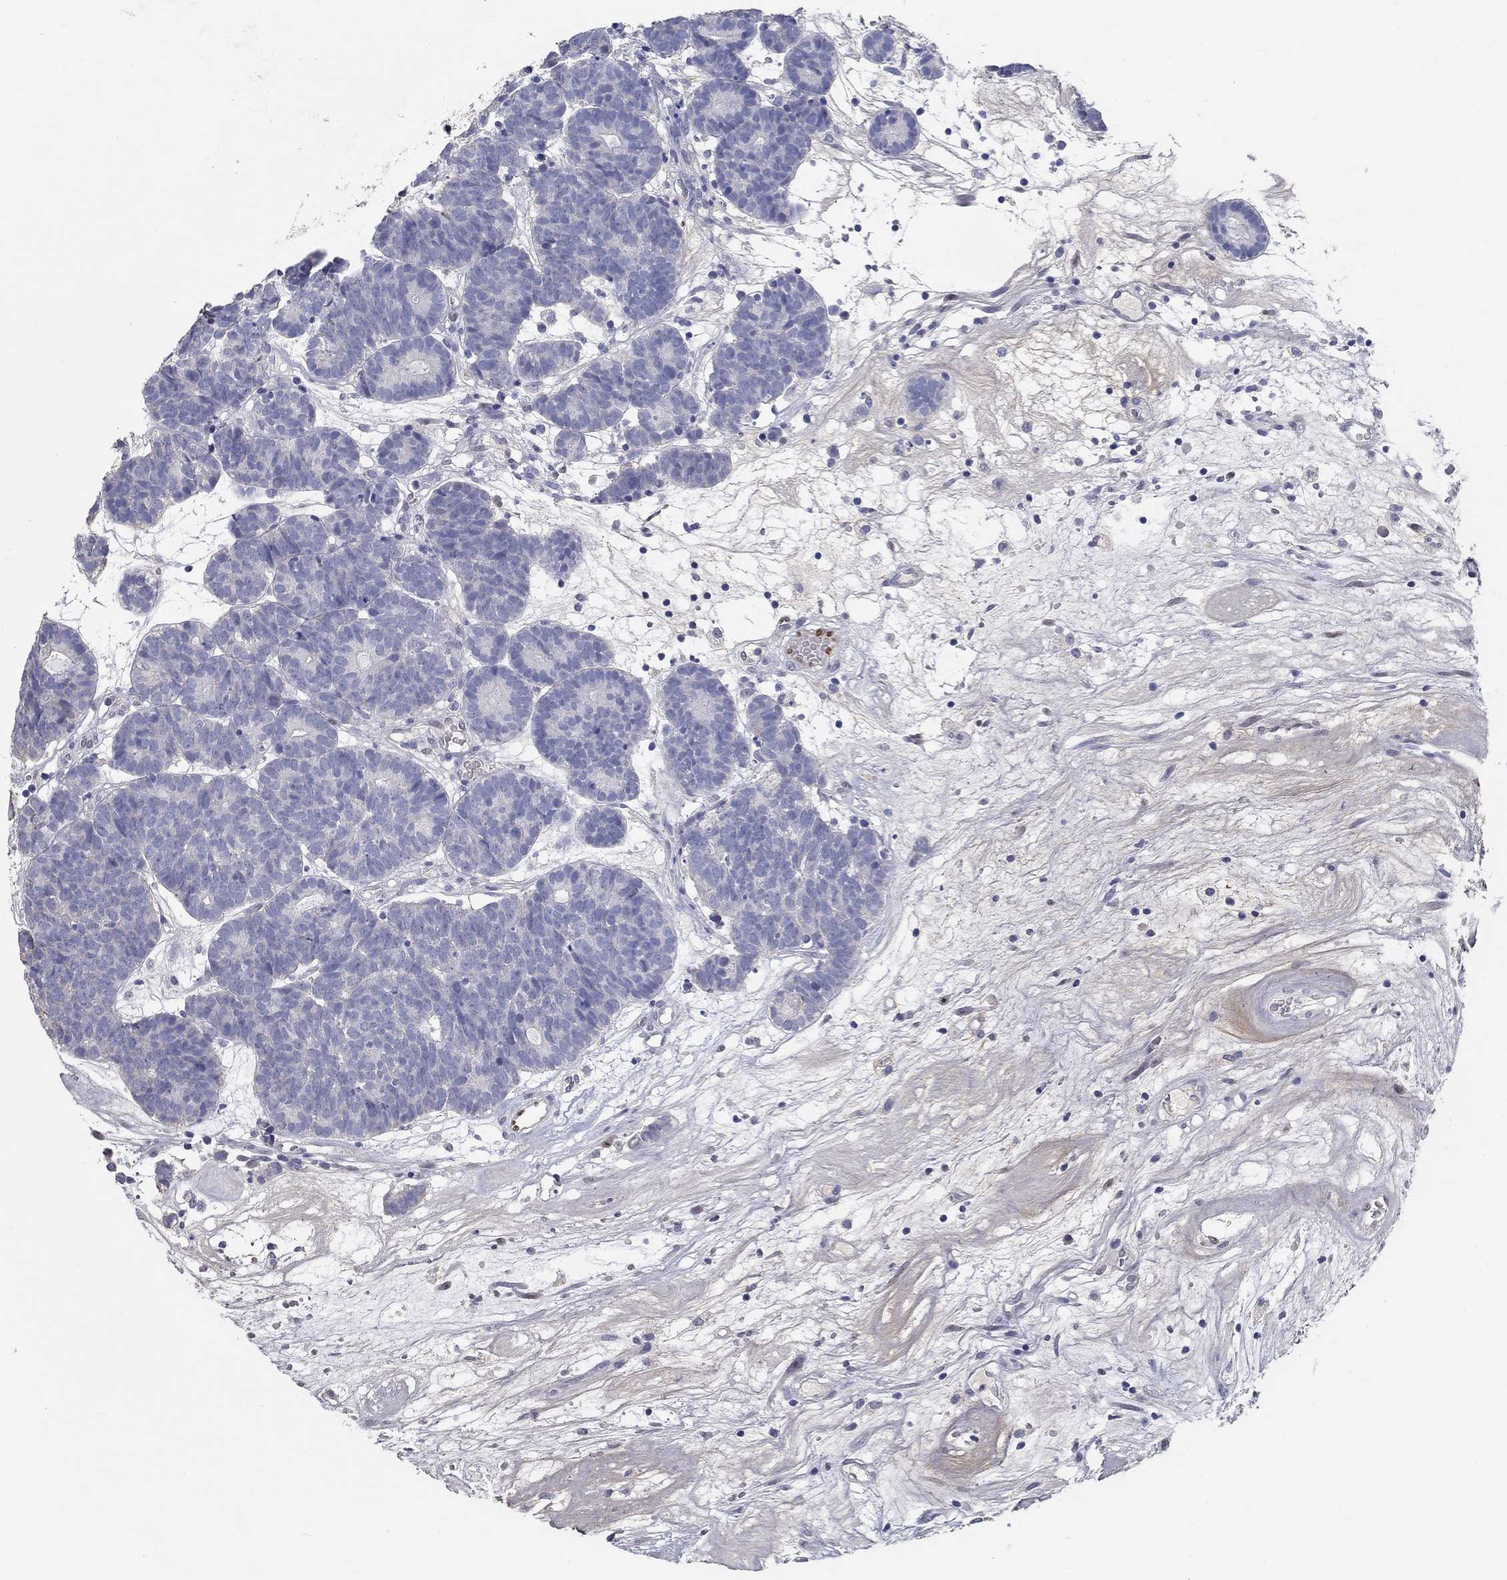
{"staining": {"intensity": "negative", "quantity": "none", "location": "none"}, "tissue": "head and neck cancer", "cell_type": "Tumor cells", "image_type": "cancer", "snomed": [{"axis": "morphology", "description": "Adenocarcinoma, NOS"}, {"axis": "topography", "description": "Head-Neck"}], "caption": "Immunohistochemical staining of human head and neck cancer exhibits no significant positivity in tumor cells.", "gene": "FGF2", "patient": {"sex": "female", "age": 81}}